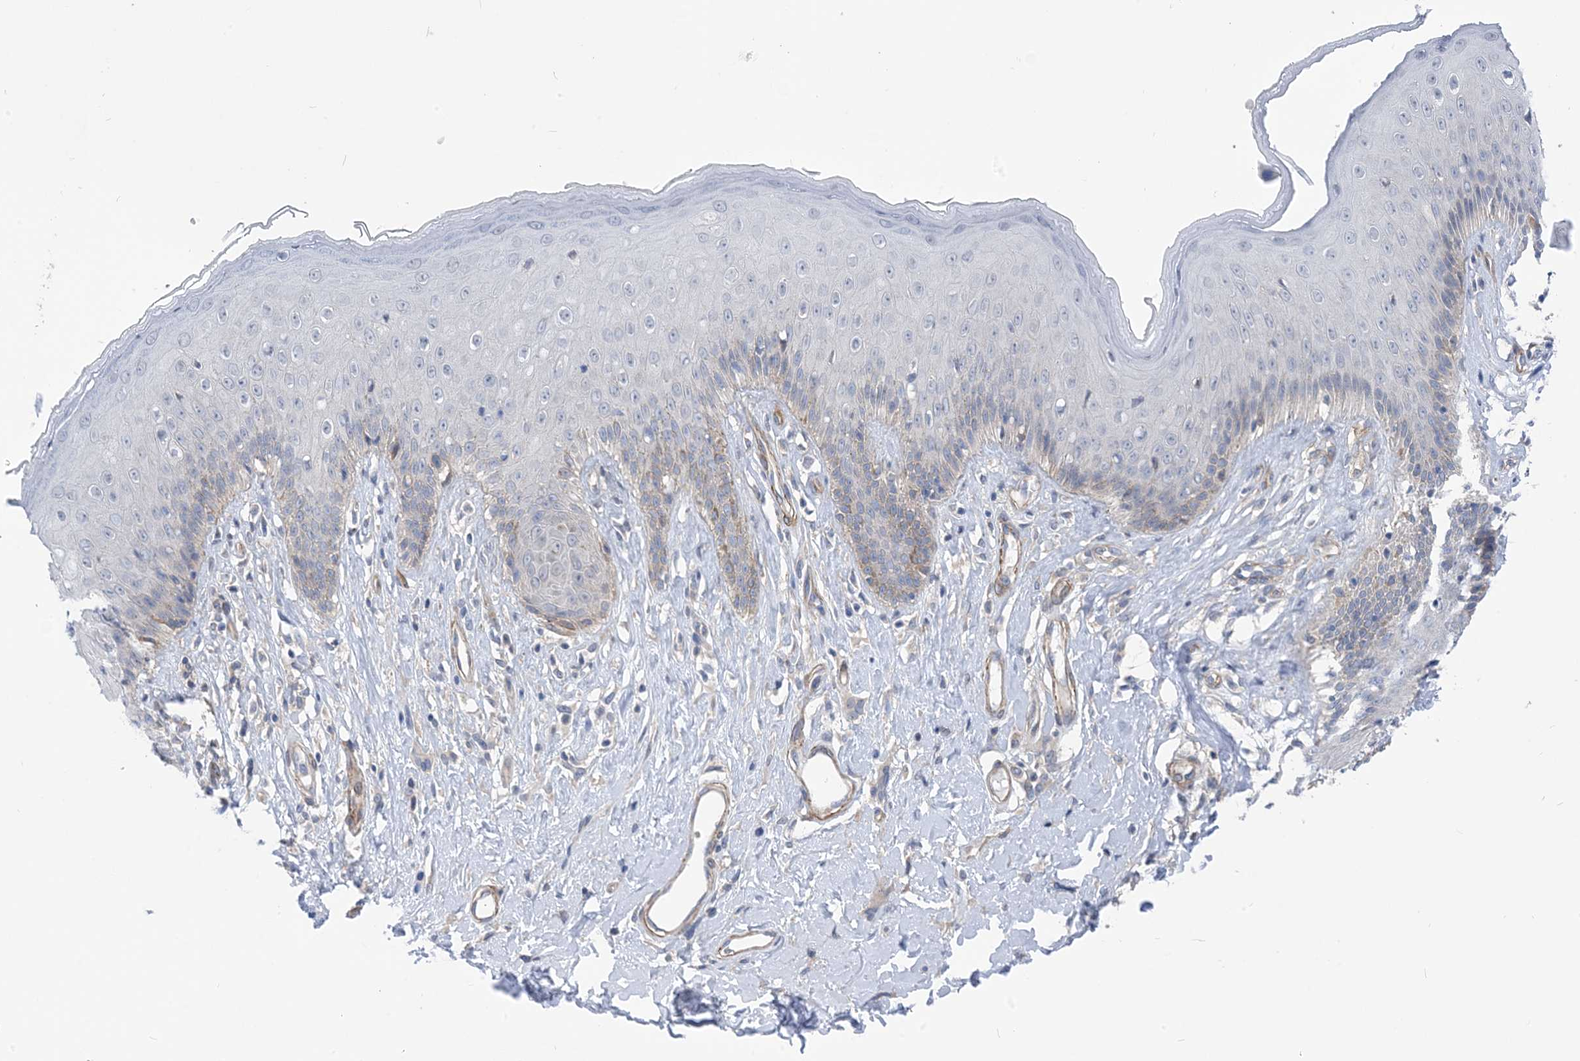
{"staining": {"intensity": "weak", "quantity": "<25%", "location": "cytoplasmic/membranous"}, "tissue": "skin", "cell_type": "Epidermal cells", "image_type": "normal", "snomed": [{"axis": "morphology", "description": "Normal tissue, NOS"}, {"axis": "morphology", "description": "Squamous cell carcinoma, NOS"}, {"axis": "topography", "description": "Vulva"}], "caption": "Human skin stained for a protein using IHC displays no positivity in epidermal cells.", "gene": "PLEKHA3", "patient": {"sex": "female", "age": 85}}